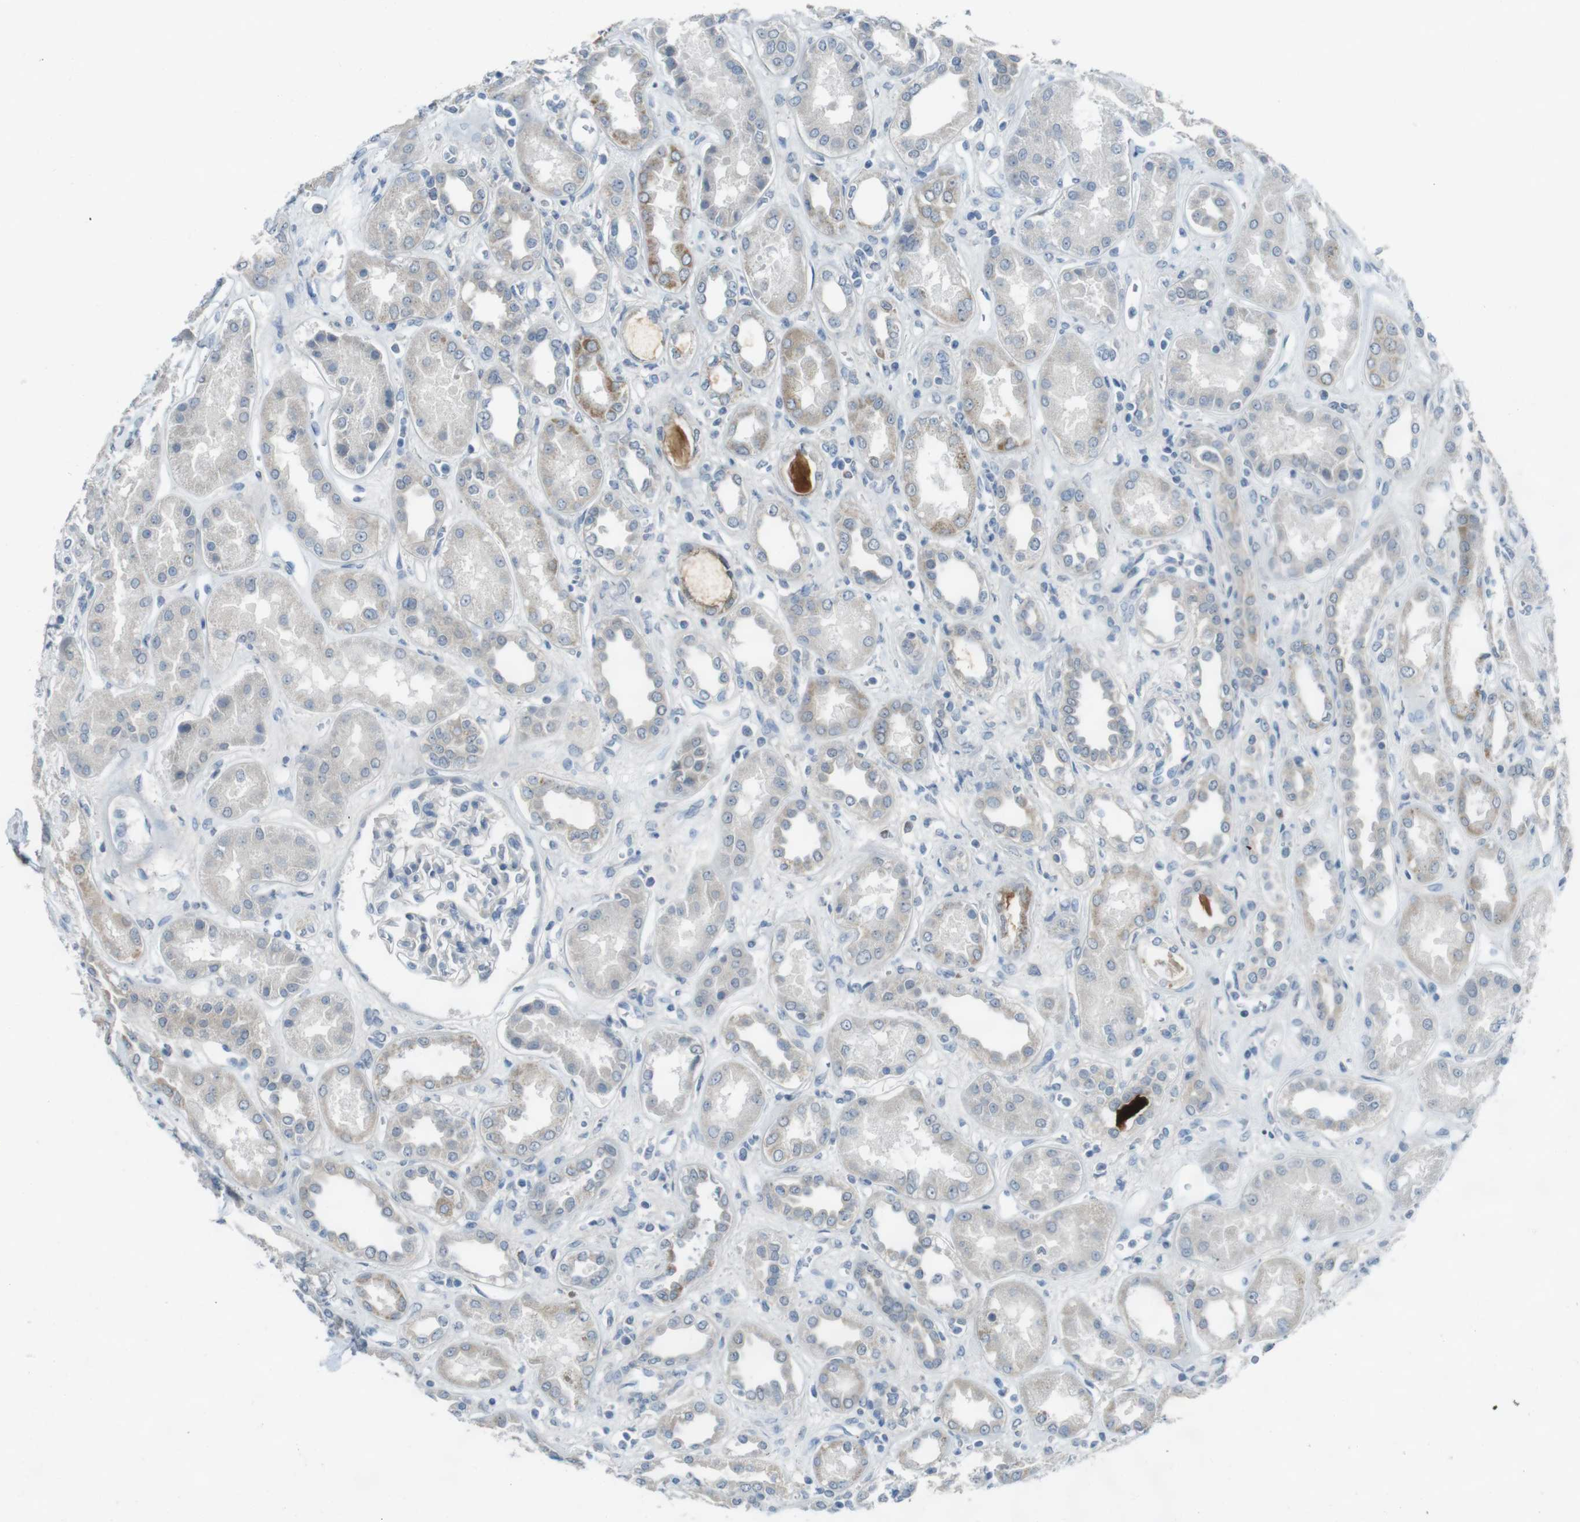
{"staining": {"intensity": "negative", "quantity": "none", "location": "none"}, "tissue": "kidney", "cell_type": "Cells in glomeruli", "image_type": "normal", "snomed": [{"axis": "morphology", "description": "Normal tissue, NOS"}, {"axis": "topography", "description": "Kidney"}], "caption": "Human kidney stained for a protein using immunohistochemistry exhibits no staining in cells in glomeruli.", "gene": "ENTPD7", "patient": {"sex": "male", "age": 59}}